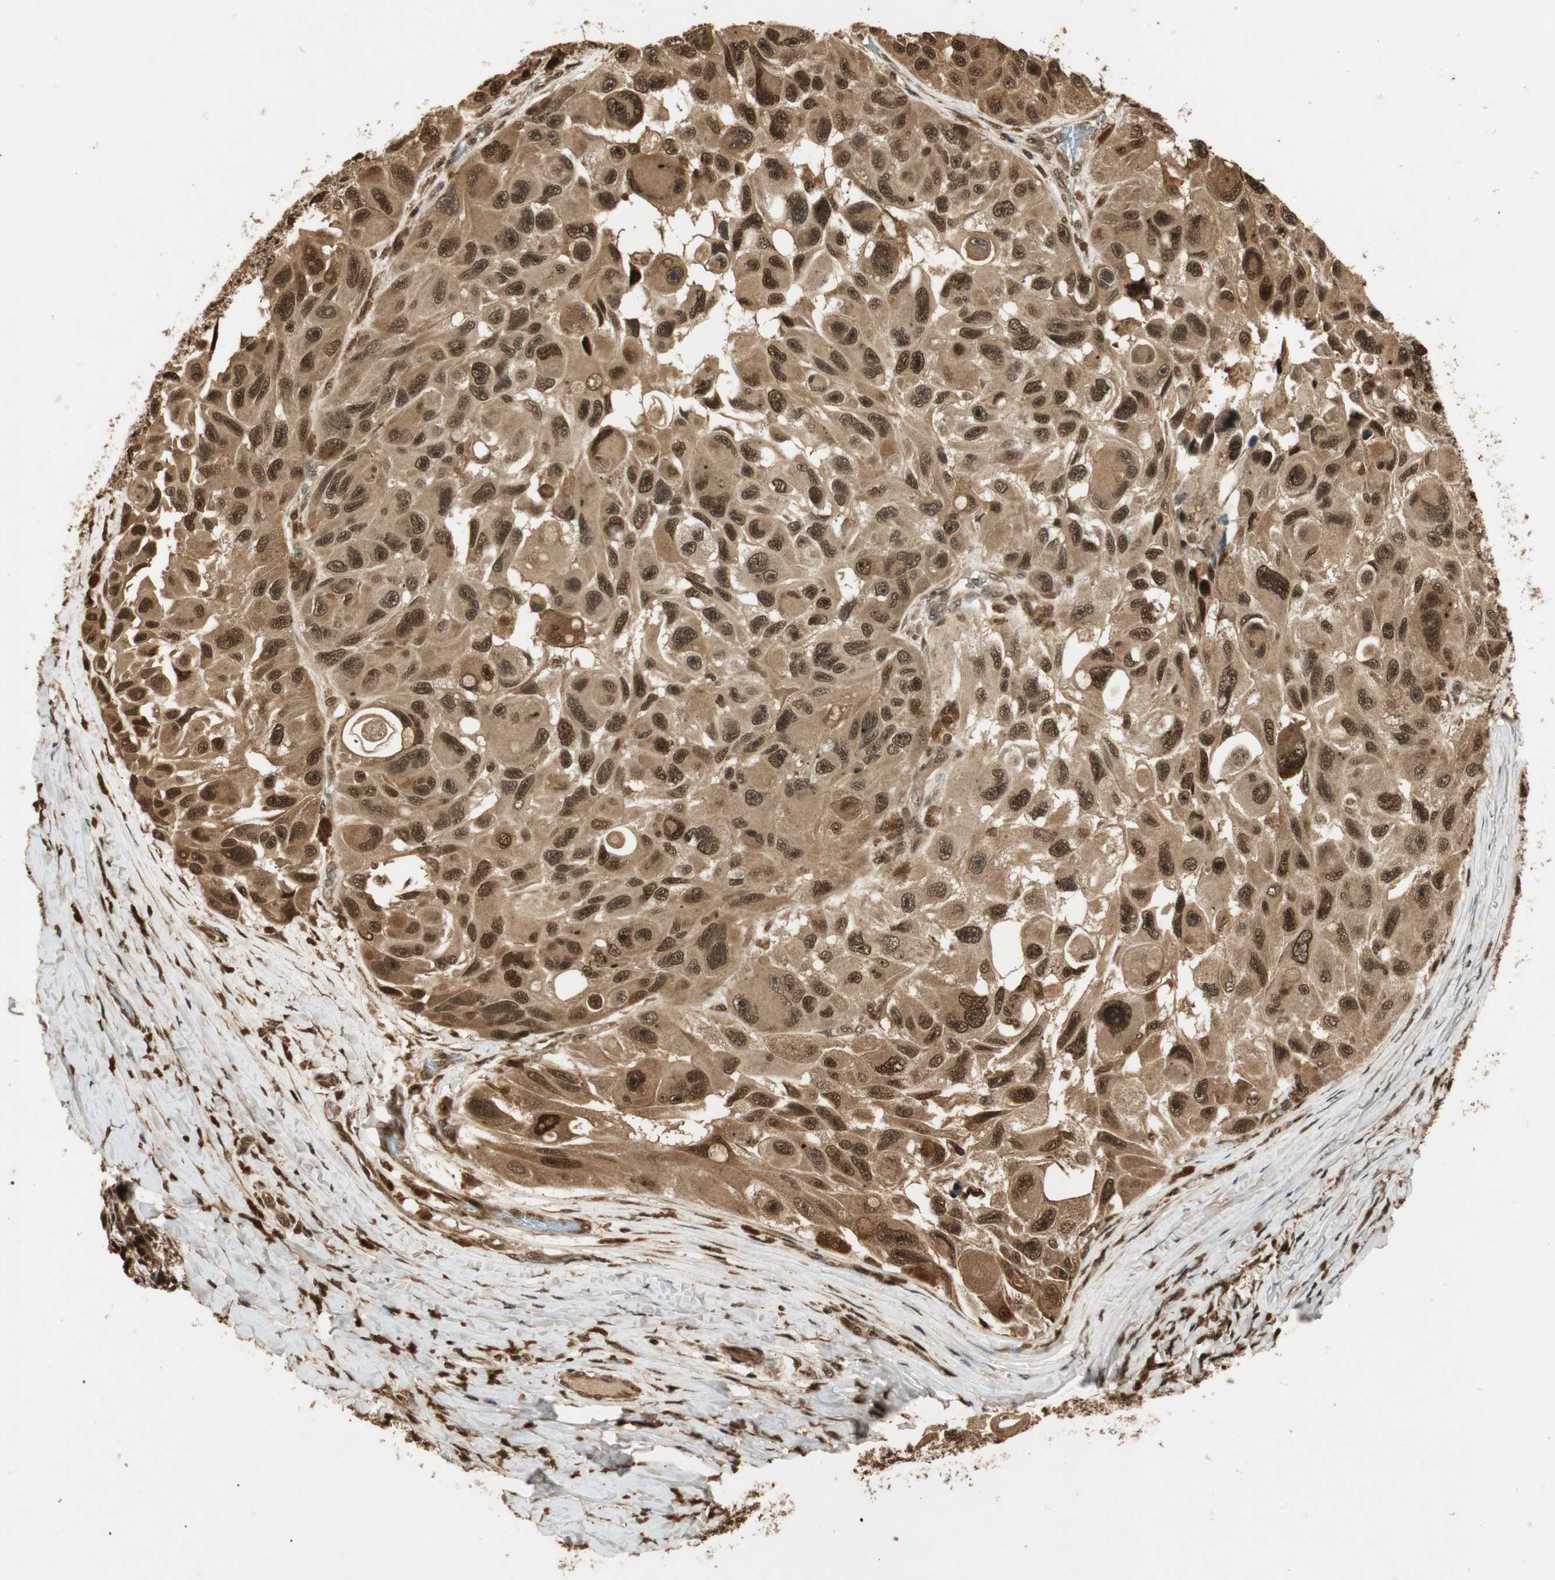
{"staining": {"intensity": "strong", "quantity": ">75%", "location": "cytoplasmic/membranous,nuclear"}, "tissue": "melanoma", "cell_type": "Tumor cells", "image_type": "cancer", "snomed": [{"axis": "morphology", "description": "Malignant melanoma, NOS"}, {"axis": "topography", "description": "Skin"}], "caption": "The image exhibits immunohistochemical staining of malignant melanoma. There is strong cytoplasmic/membranous and nuclear expression is present in approximately >75% of tumor cells.", "gene": "RPA3", "patient": {"sex": "female", "age": 73}}